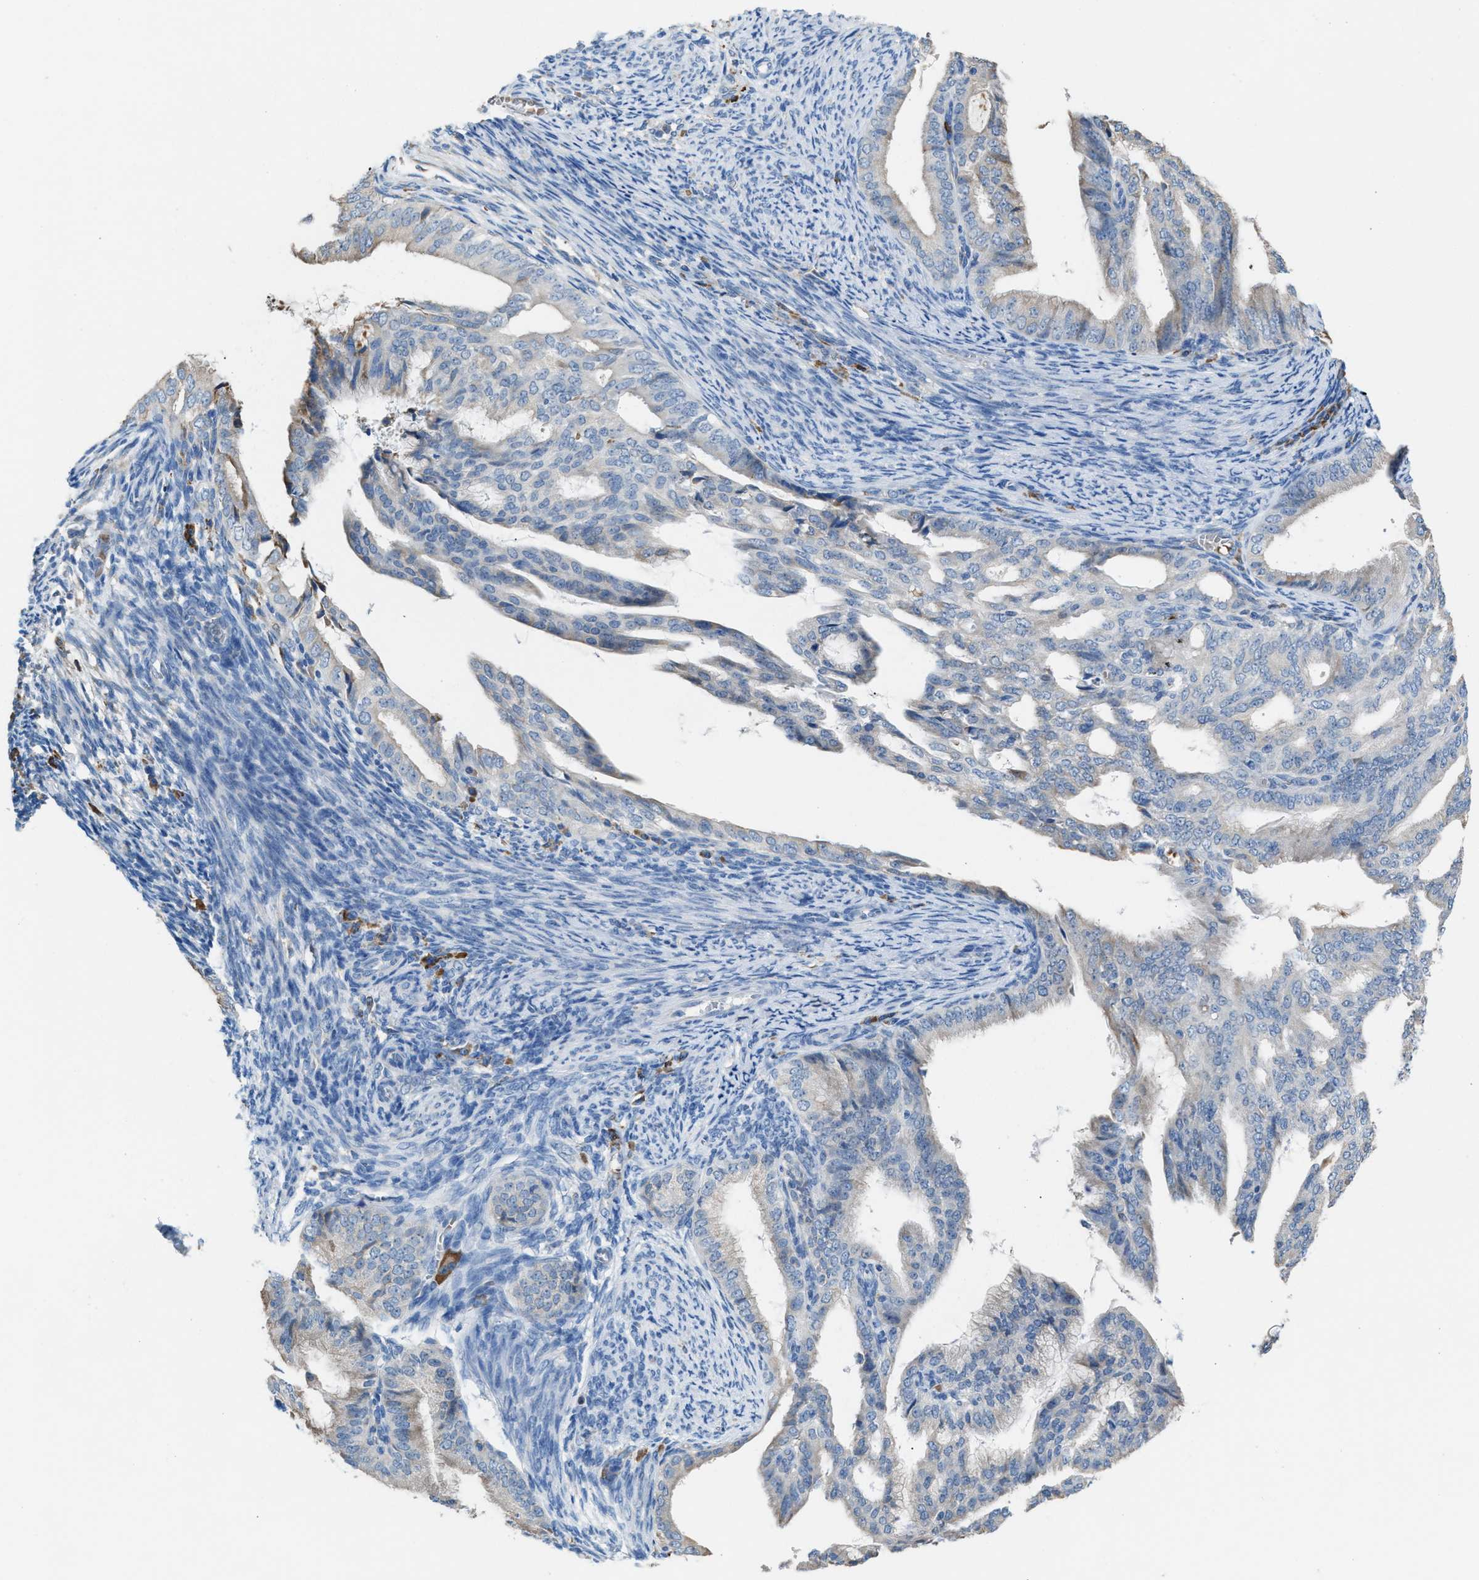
{"staining": {"intensity": "negative", "quantity": "none", "location": "none"}, "tissue": "endometrial cancer", "cell_type": "Tumor cells", "image_type": "cancer", "snomed": [{"axis": "morphology", "description": "Adenocarcinoma, NOS"}, {"axis": "topography", "description": "Endometrium"}], "caption": "IHC image of endometrial cancer (adenocarcinoma) stained for a protein (brown), which displays no positivity in tumor cells.", "gene": "CA3", "patient": {"sex": "female", "age": 58}}